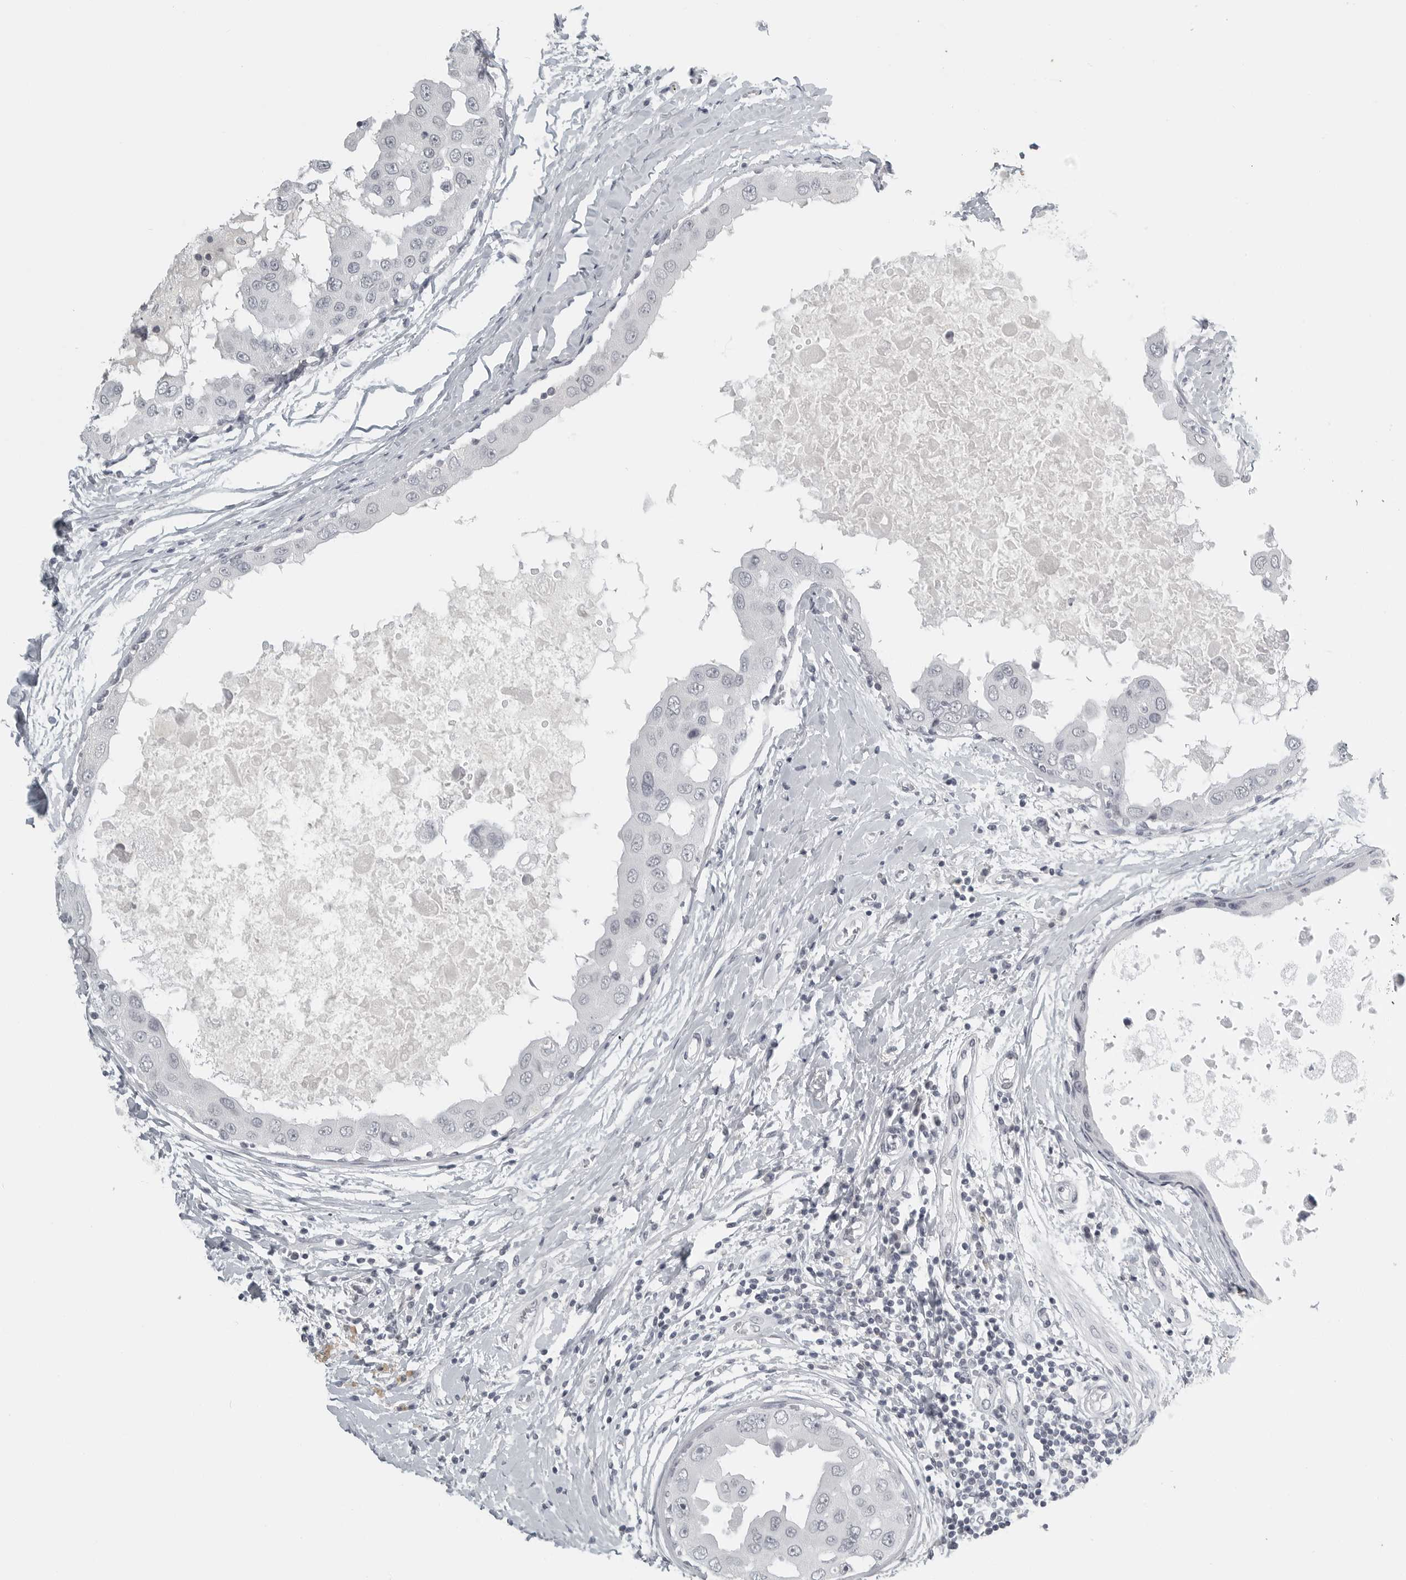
{"staining": {"intensity": "weak", "quantity": "<25%", "location": "nuclear"}, "tissue": "breast cancer", "cell_type": "Tumor cells", "image_type": "cancer", "snomed": [{"axis": "morphology", "description": "Duct carcinoma"}, {"axis": "topography", "description": "Breast"}], "caption": "The IHC photomicrograph has no significant expression in tumor cells of breast infiltrating ductal carcinoma tissue.", "gene": "BPIFA1", "patient": {"sex": "female", "age": 27}}